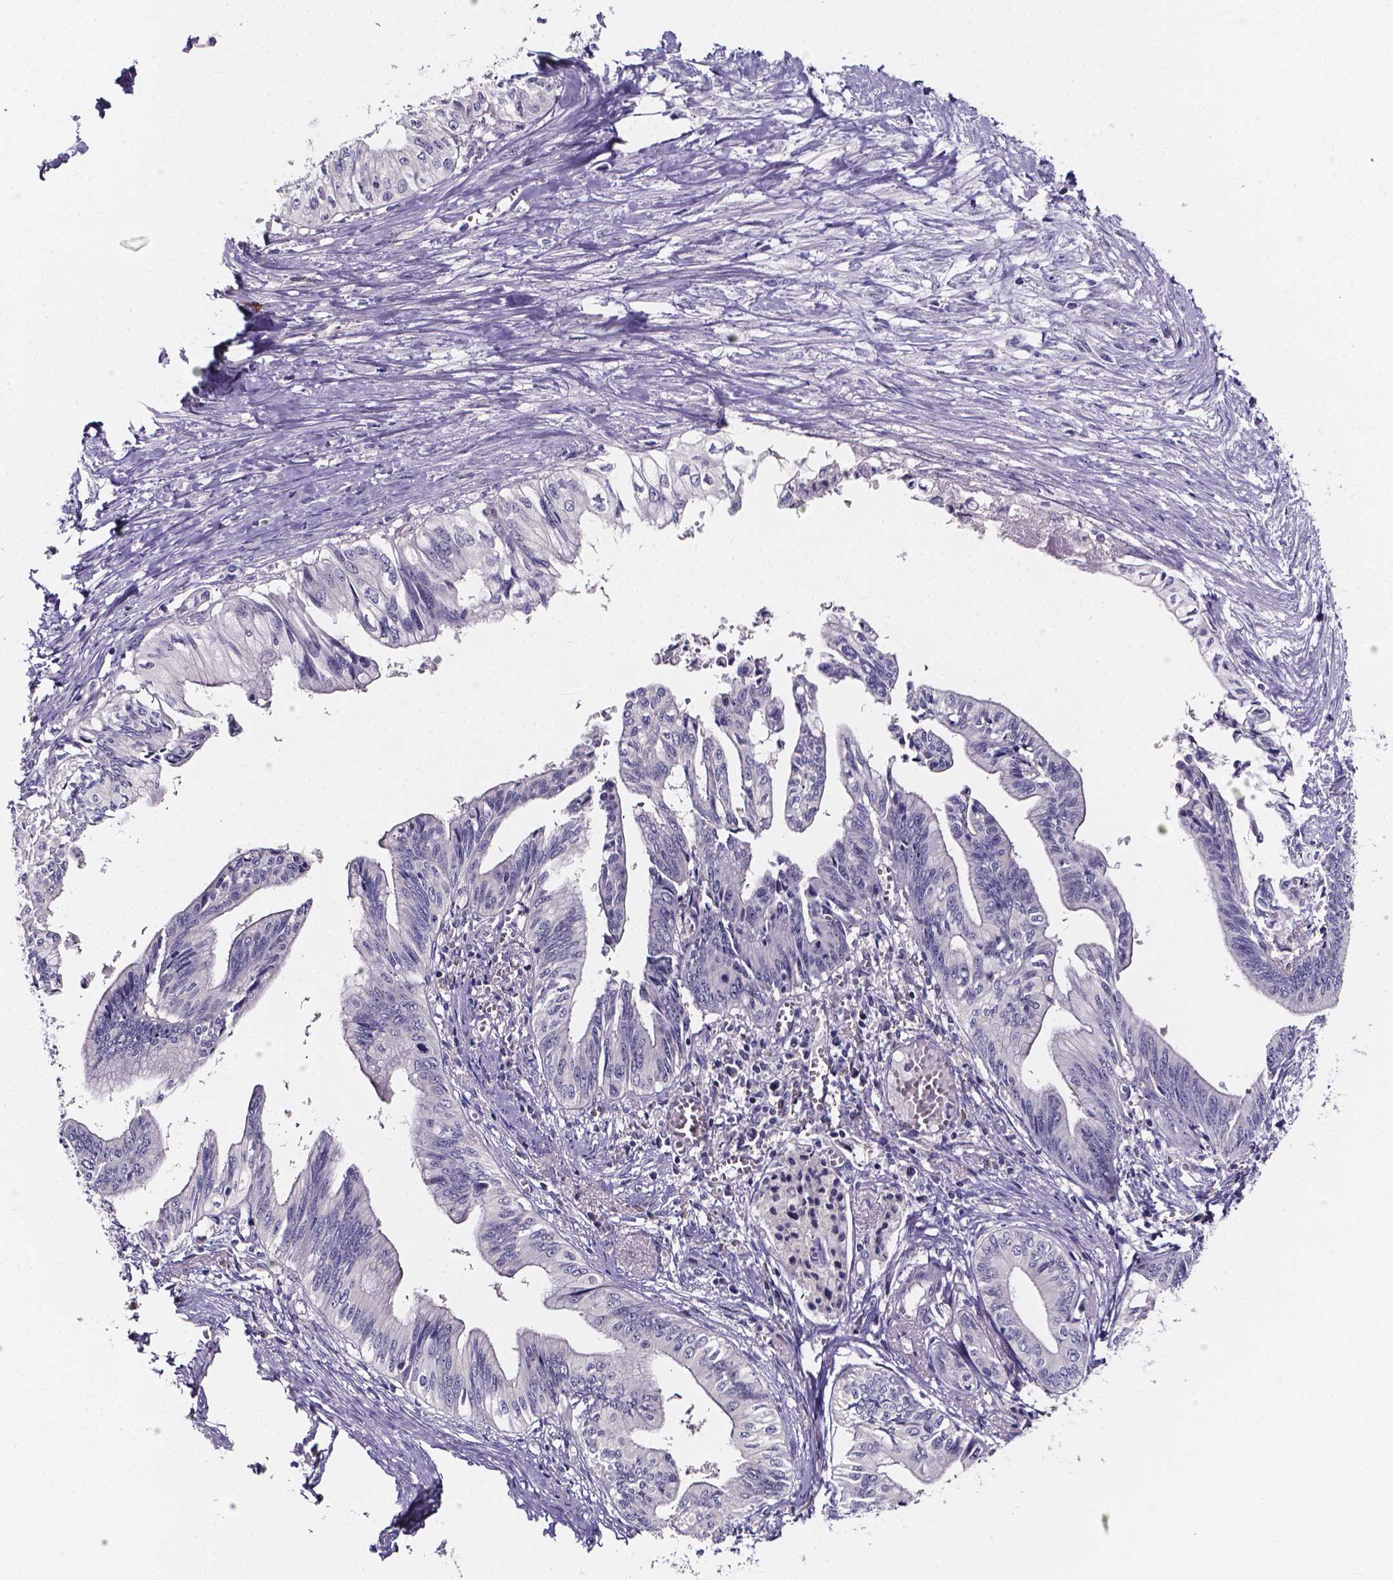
{"staining": {"intensity": "negative", "quantity": "none", "location": "none"}, "tissue": "pancreatic cancer", "cell_type": "Tumor cells", "image_type": "cancer", "snomed": [{"axis": "morphology", "description": "Adenocarcinoma, NOS"}, {"axis": "topography", "description": "Pancreas"}], "caption": "Human pancreatic cancer stained for a protein using immunohistochemistry displays no positivity in tumor cells.", "gene": "SPOCD1", "patient": {"sex": "female", "age": 61}}